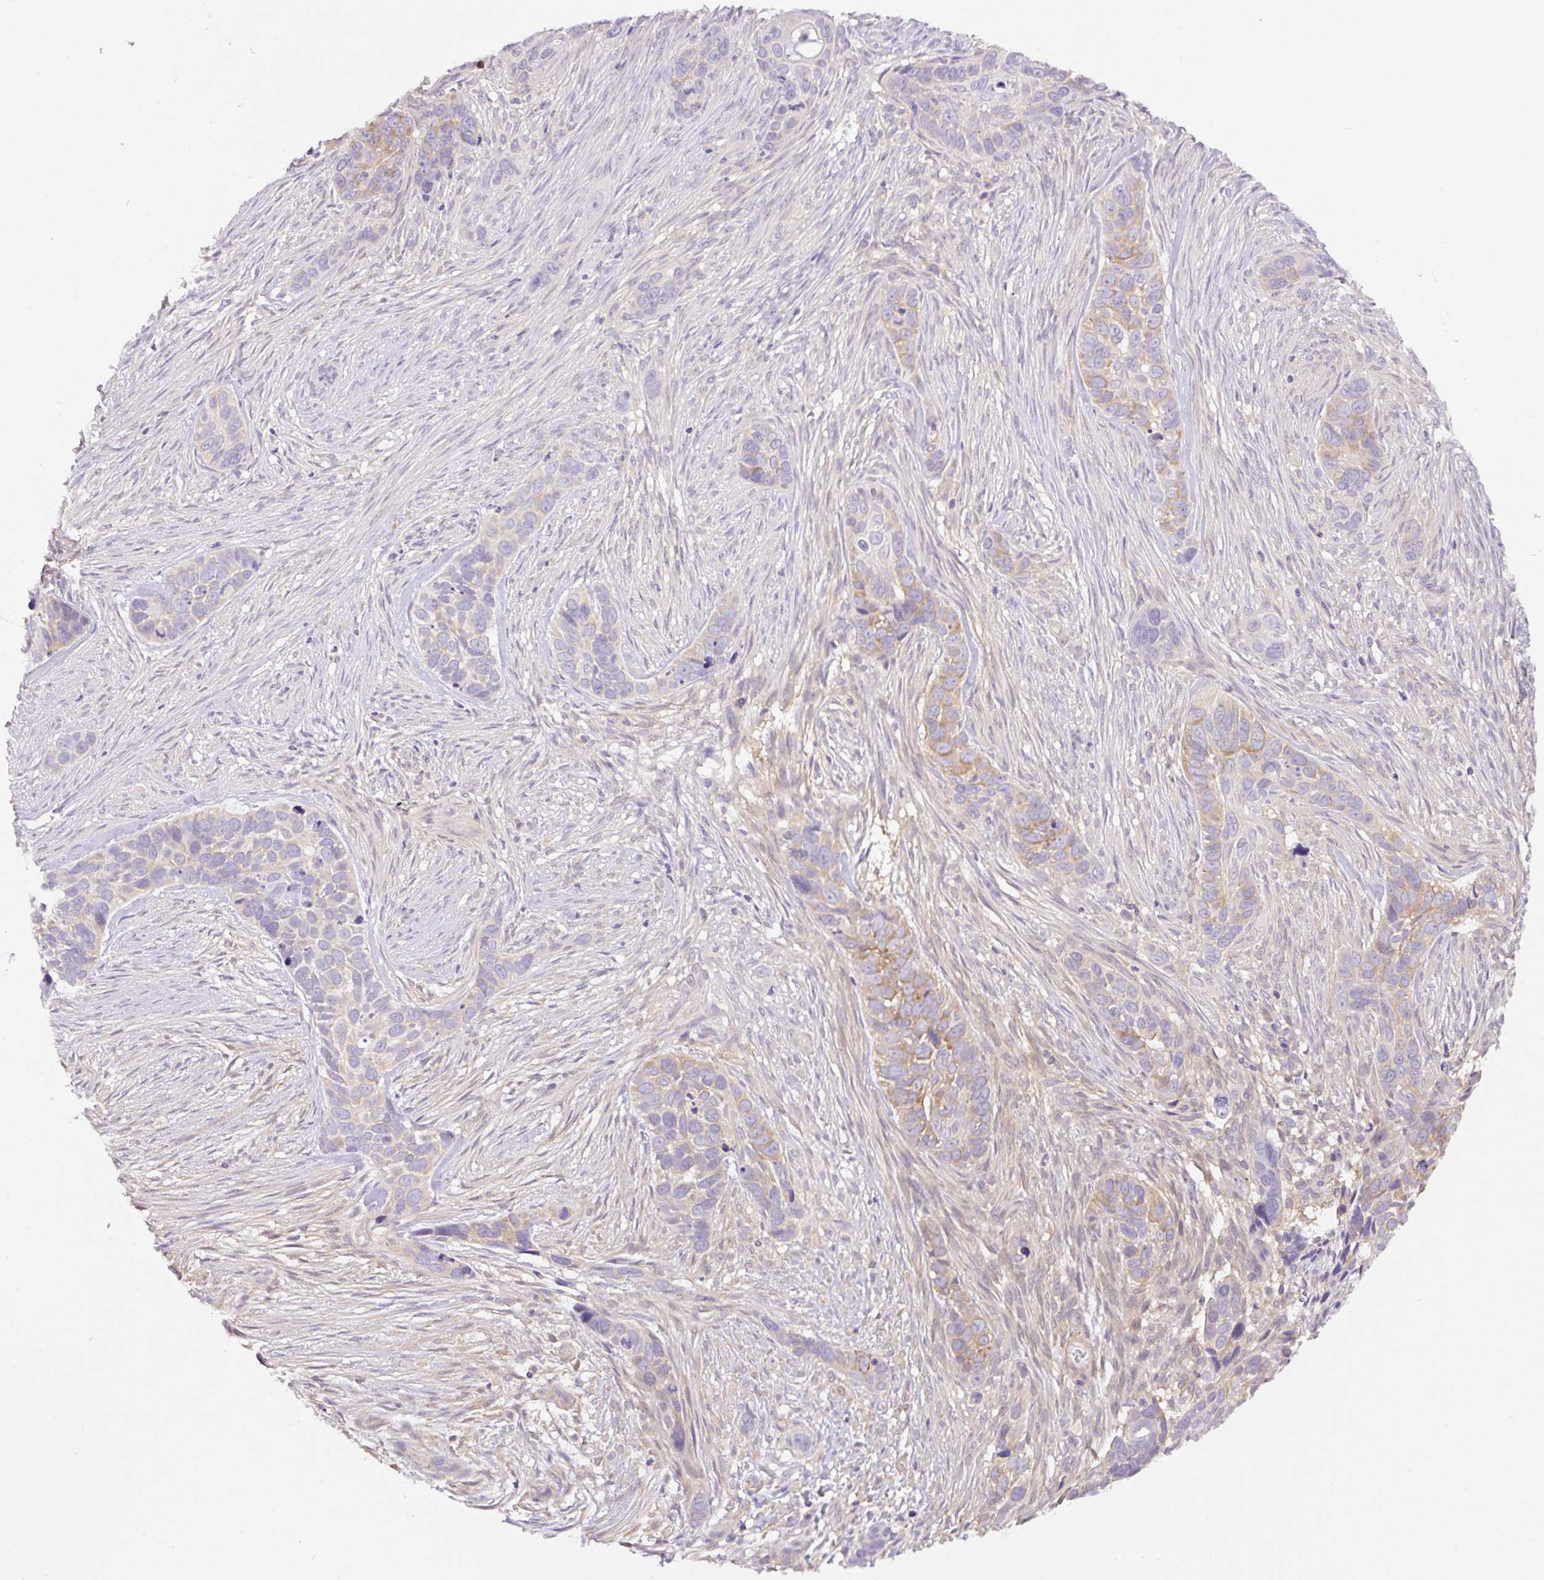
{"staining": {"intensity": "weak", "quantity": "25%-75%", "location": "cytoplasmic/membranous"}, "tissue": "skin cancer", "cell_type": "Tumor cells", "image_type": "cancer", "snomed": [{"axis": "morphology", "description": "Basal cell carcinoma"}, {"axis": "topography", "description": "Skin"}], "caption": "Immunohistochemistry (IHC) photomicrograph of skin basal cell carcinoma stained for a protein (brown), which reveals low levels of weak cytoplasmic/membranous expression in about 25%-75% of tumor cells.", "gene": "CAMK2B", "patient": {"sex": "female", "age": 82}}